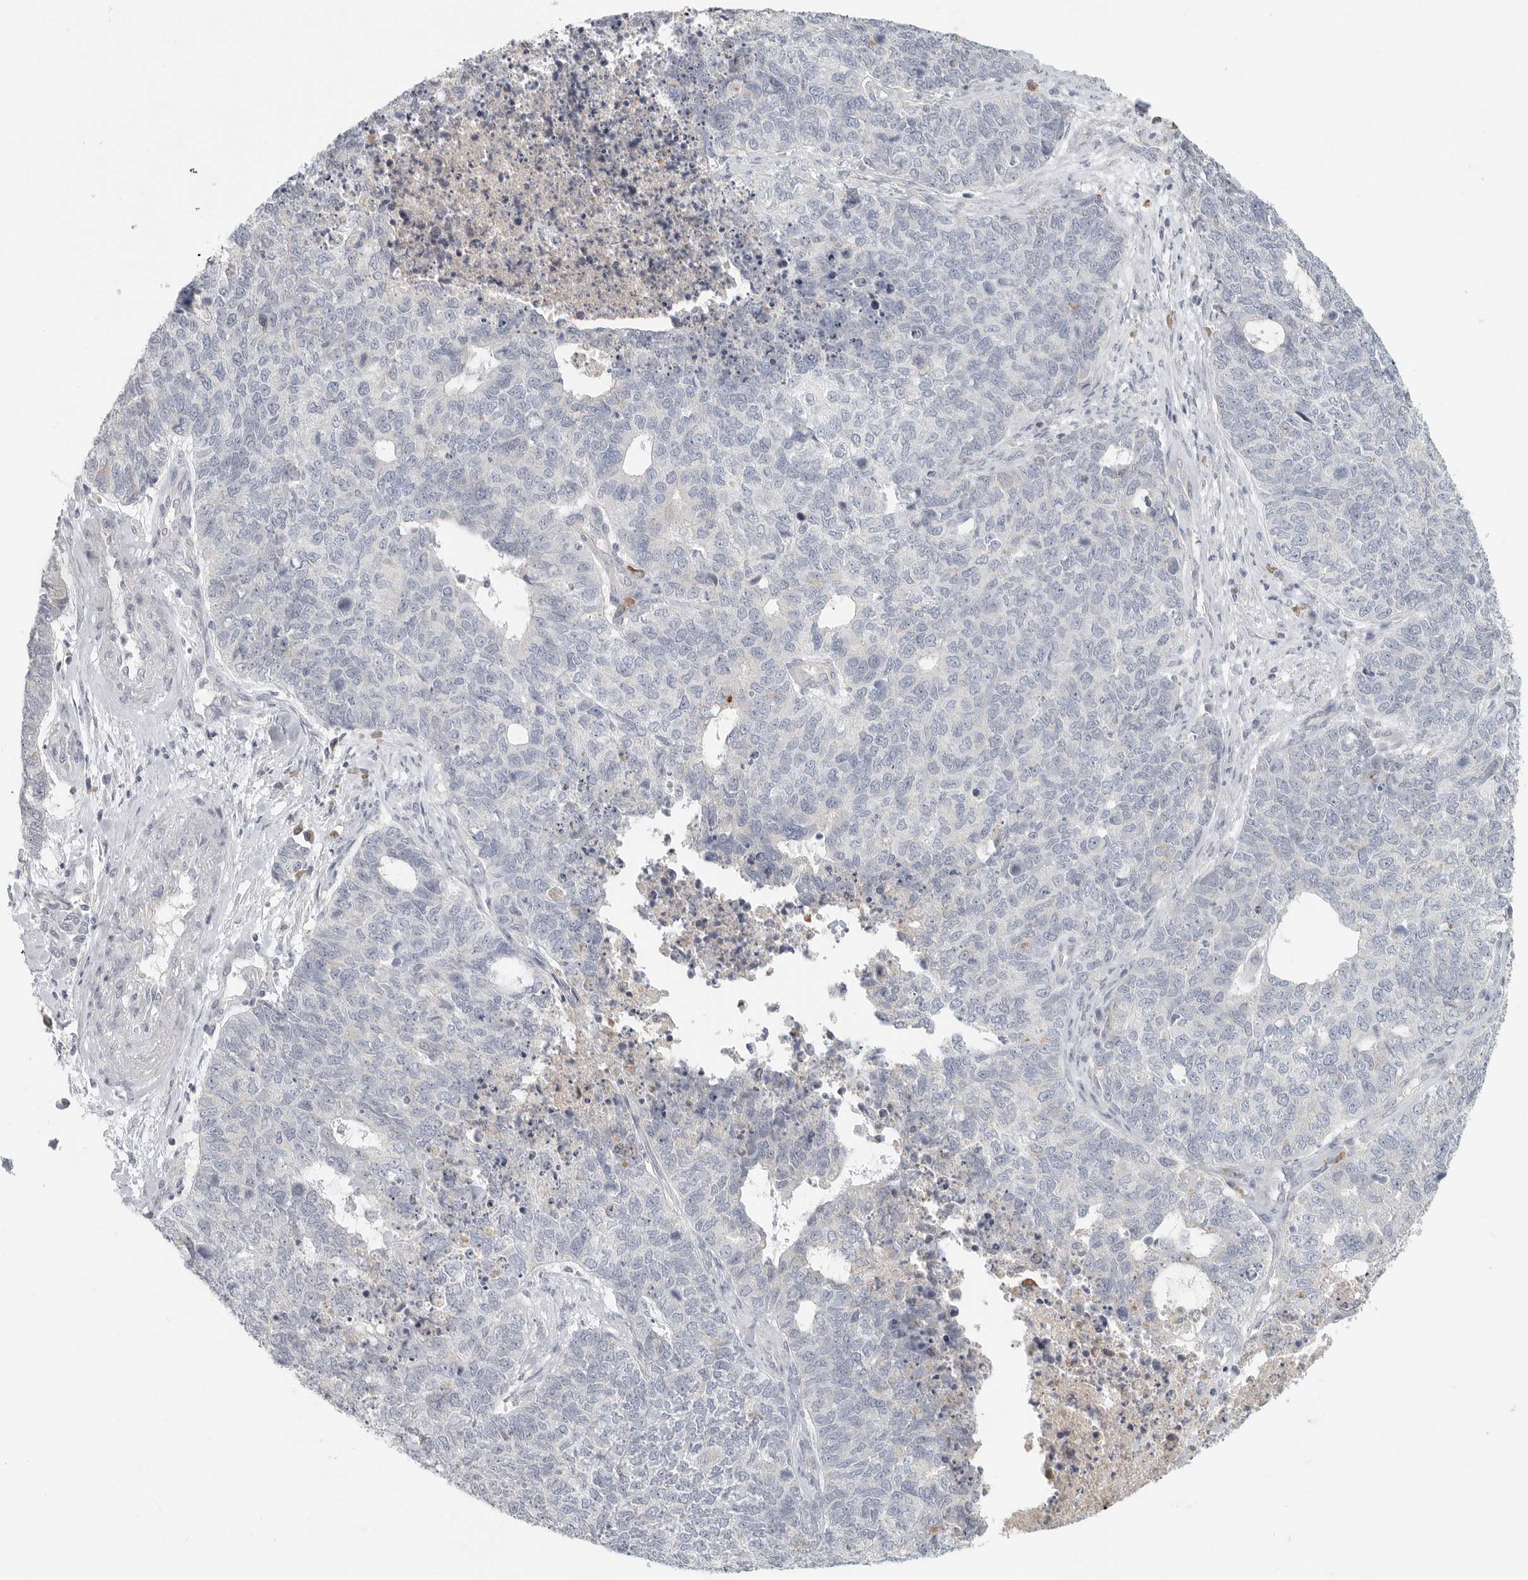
{"staining": {"intensity": "negative", "quantity": "none", "location": "none"}, "tissue": "cervical cancer", "cell_type": "Tumor cells", "image_type": "cancer", "snomed": [{"axis": "morphology", "description": "Squamous cell carcinoma, NOS"}, {"axis": "topography", "description": "Cervix"}], "caption": "High power microscopy image of an immunohistochemistry histopathology image of cervical squamous cell carcinoma, revealing no significant staining in tumor cells.", "gene": "SLC25A36", "patient": {"sex": "female", "age": 63}}